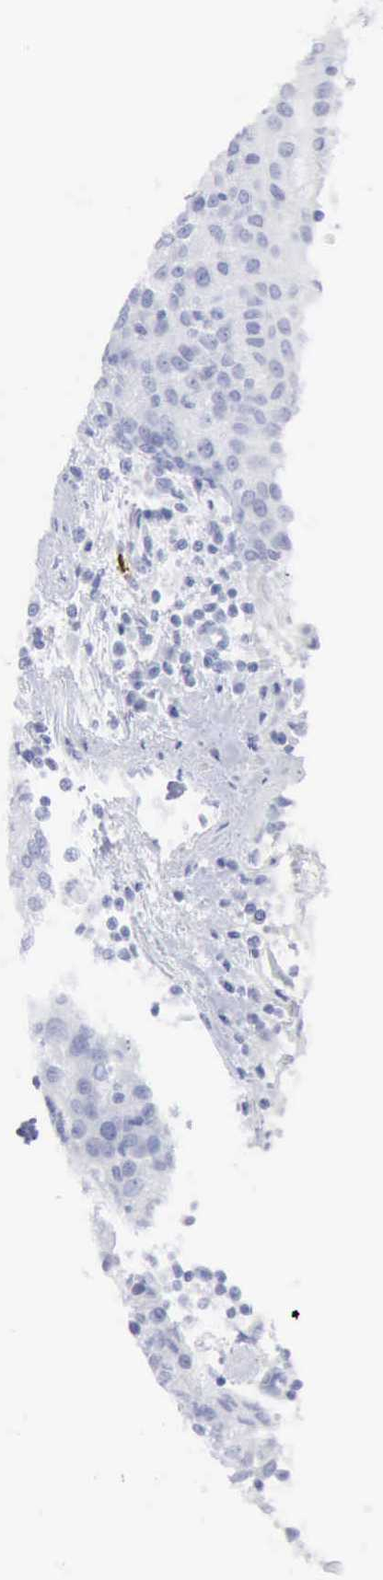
{"staining": {"intensity": "negative", "quantity": "none", "location": "none"}, "tissue": "urothelial cancer", "cell_type": "Tumor cells", "image_type": "cancer", "snomed": [{"axis": "morphology", "description": "Urothelial carcinoma, High grade"}, {"axis": "topography", "description": "Urinary bladder"}], "caption": "A high-resolution image shows immunohistochemistry (IHC) staining of urothelial cancer, which demonstrates no significant expression in tumor cells.", "gene": "CMA1", "patient": {"sex": "female", "age": 85}}